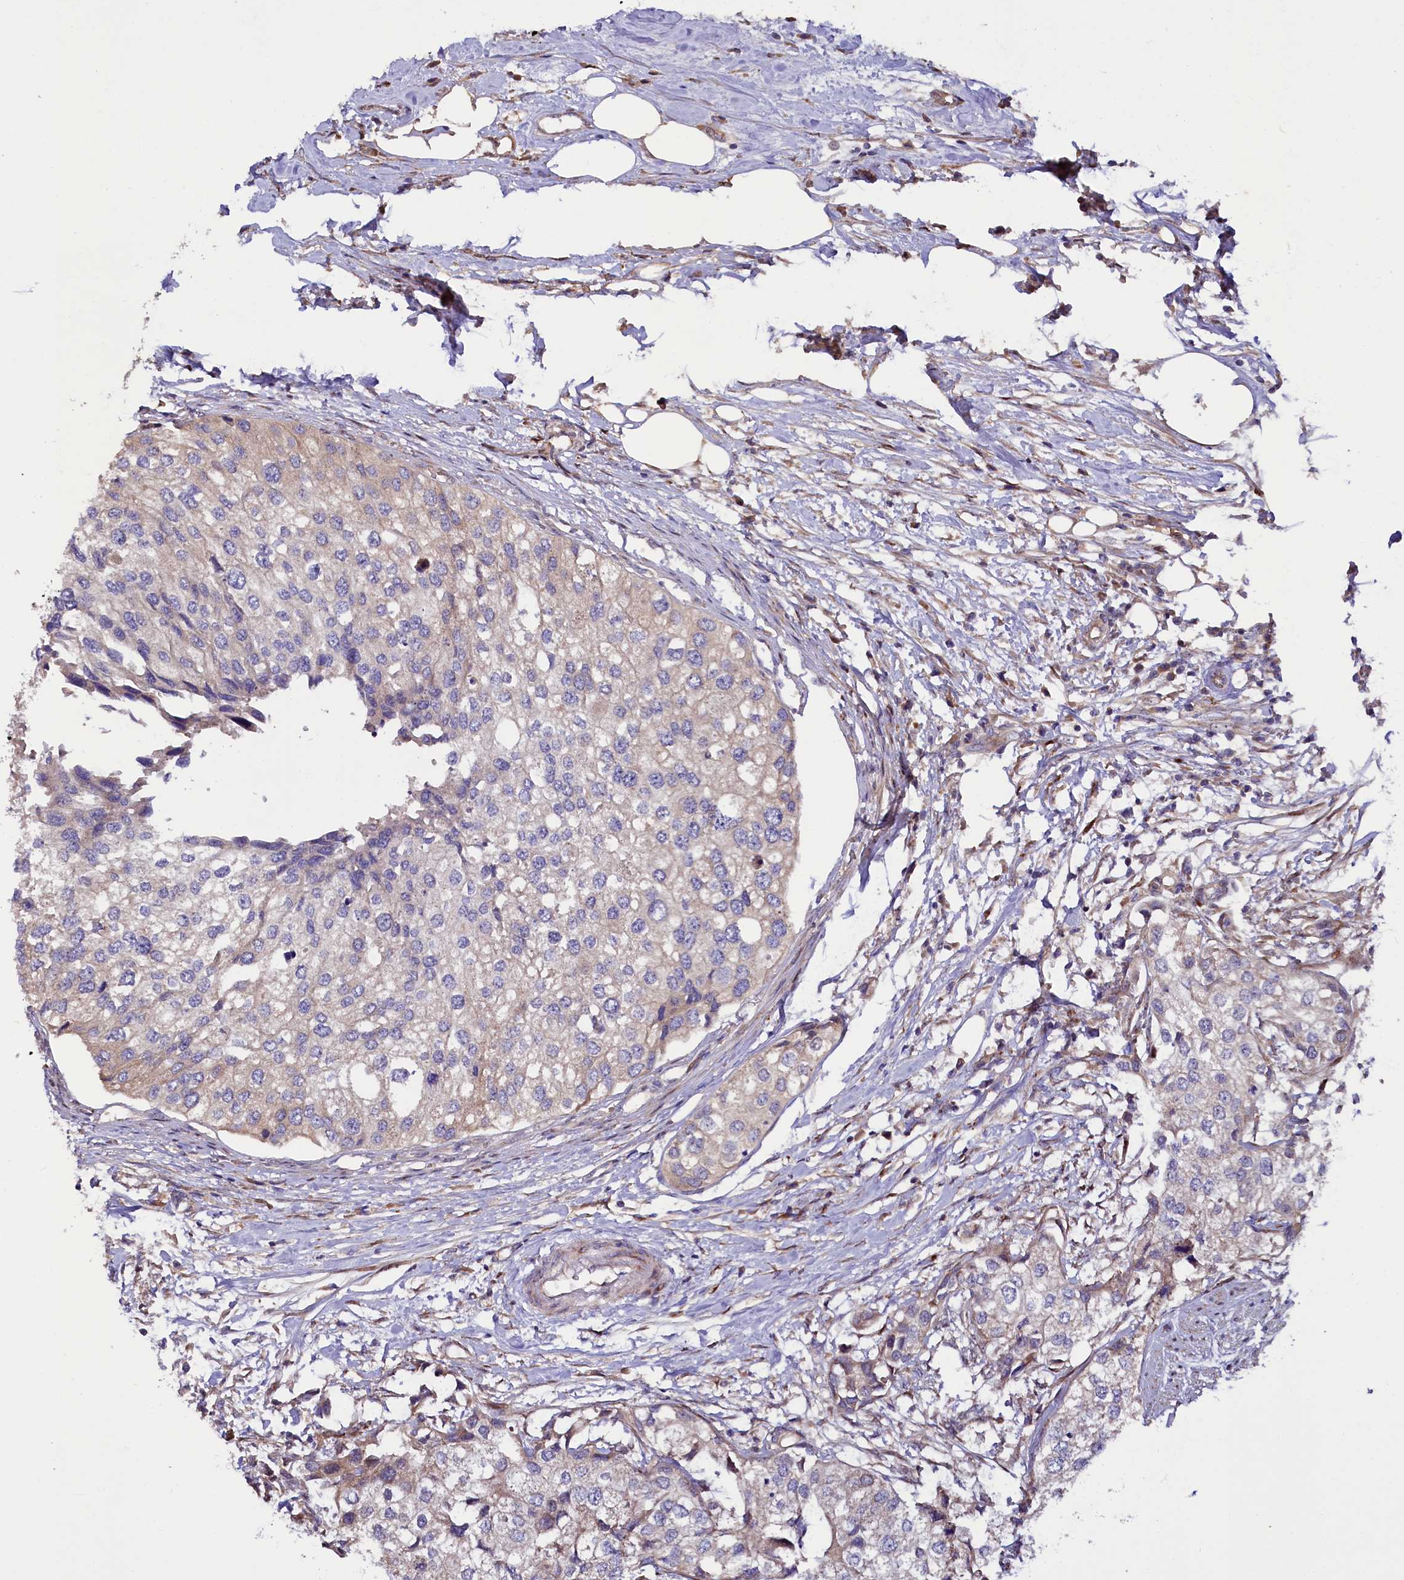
{"staining": {"intensity": "weak", "quantity": "<25%", "location": "cytoplasmic/membranous"}, "tissue": "urothelial cancer", "cell_type": "Tumor cells", "image_type": "cancer", "snomed": [{"axis": "morphology", "description": "Urothelial carcinoma, High grade"}, {"axis": "topography", "description": "Urinary bladder"}], "caption": "Immunohistochemical staining of human urothelial carcinoma (high-grade) reveals no significant staining in tumor cells.", "gene": "PDZRN3", "patient": {"sex": "male", "age": 64}}